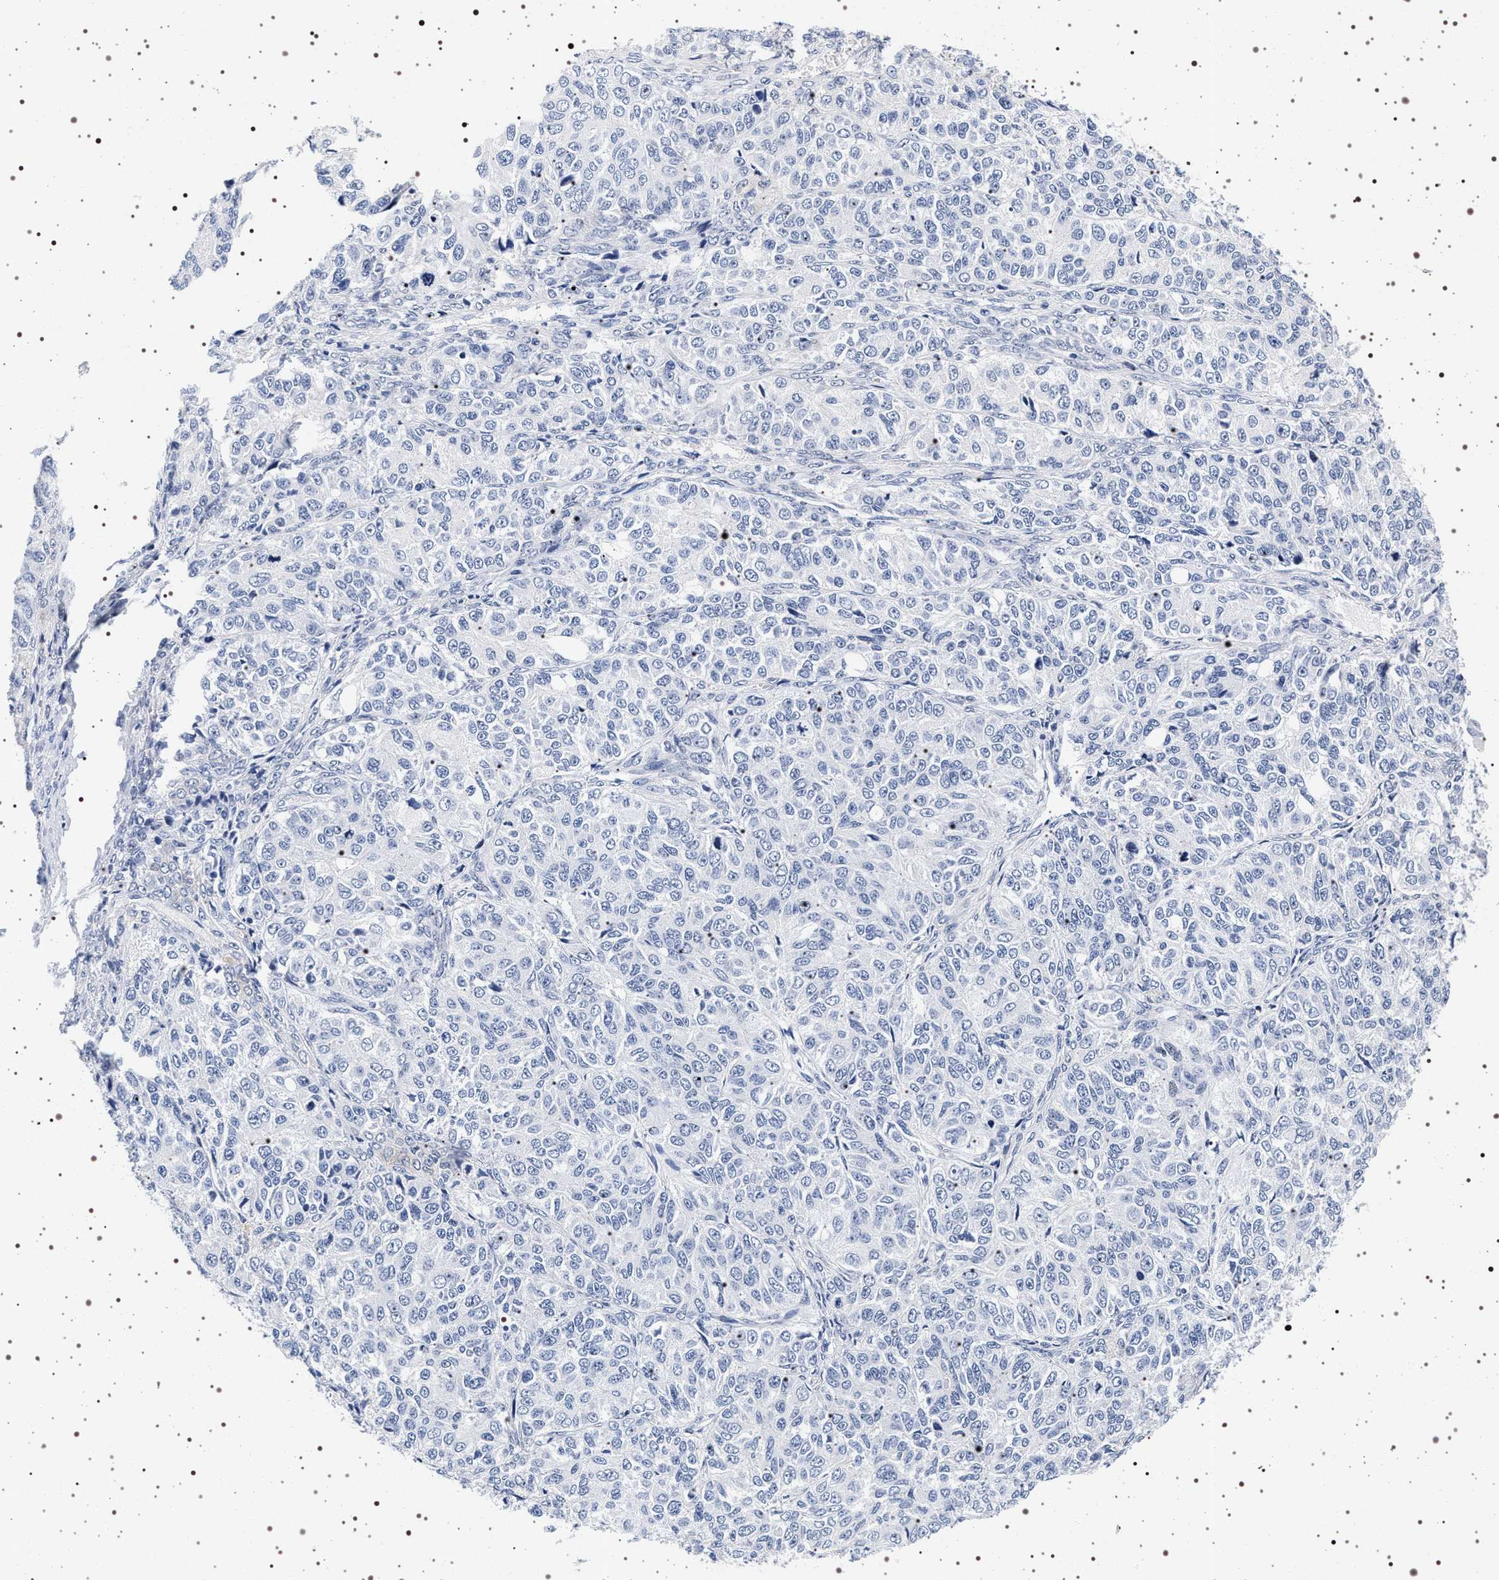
{"staining": {"intensity": "negative", "quantity": "none", "location": "none"}, "tissue": "ovarian cancer", "cell_type": "Tumor cells", "image_type": "cancer", "snomed": [{"axis": "morphology", "description": "Carcinoma, endometroid"}, {"axis": "topography", "description": "Ovary"}], "caption": "DAB immunohistochemical staining of ovarian cancer displays no significant positivity in tumor cells.", "gene": "SYN1", "patient": {"sex": "female", "age": 51}}